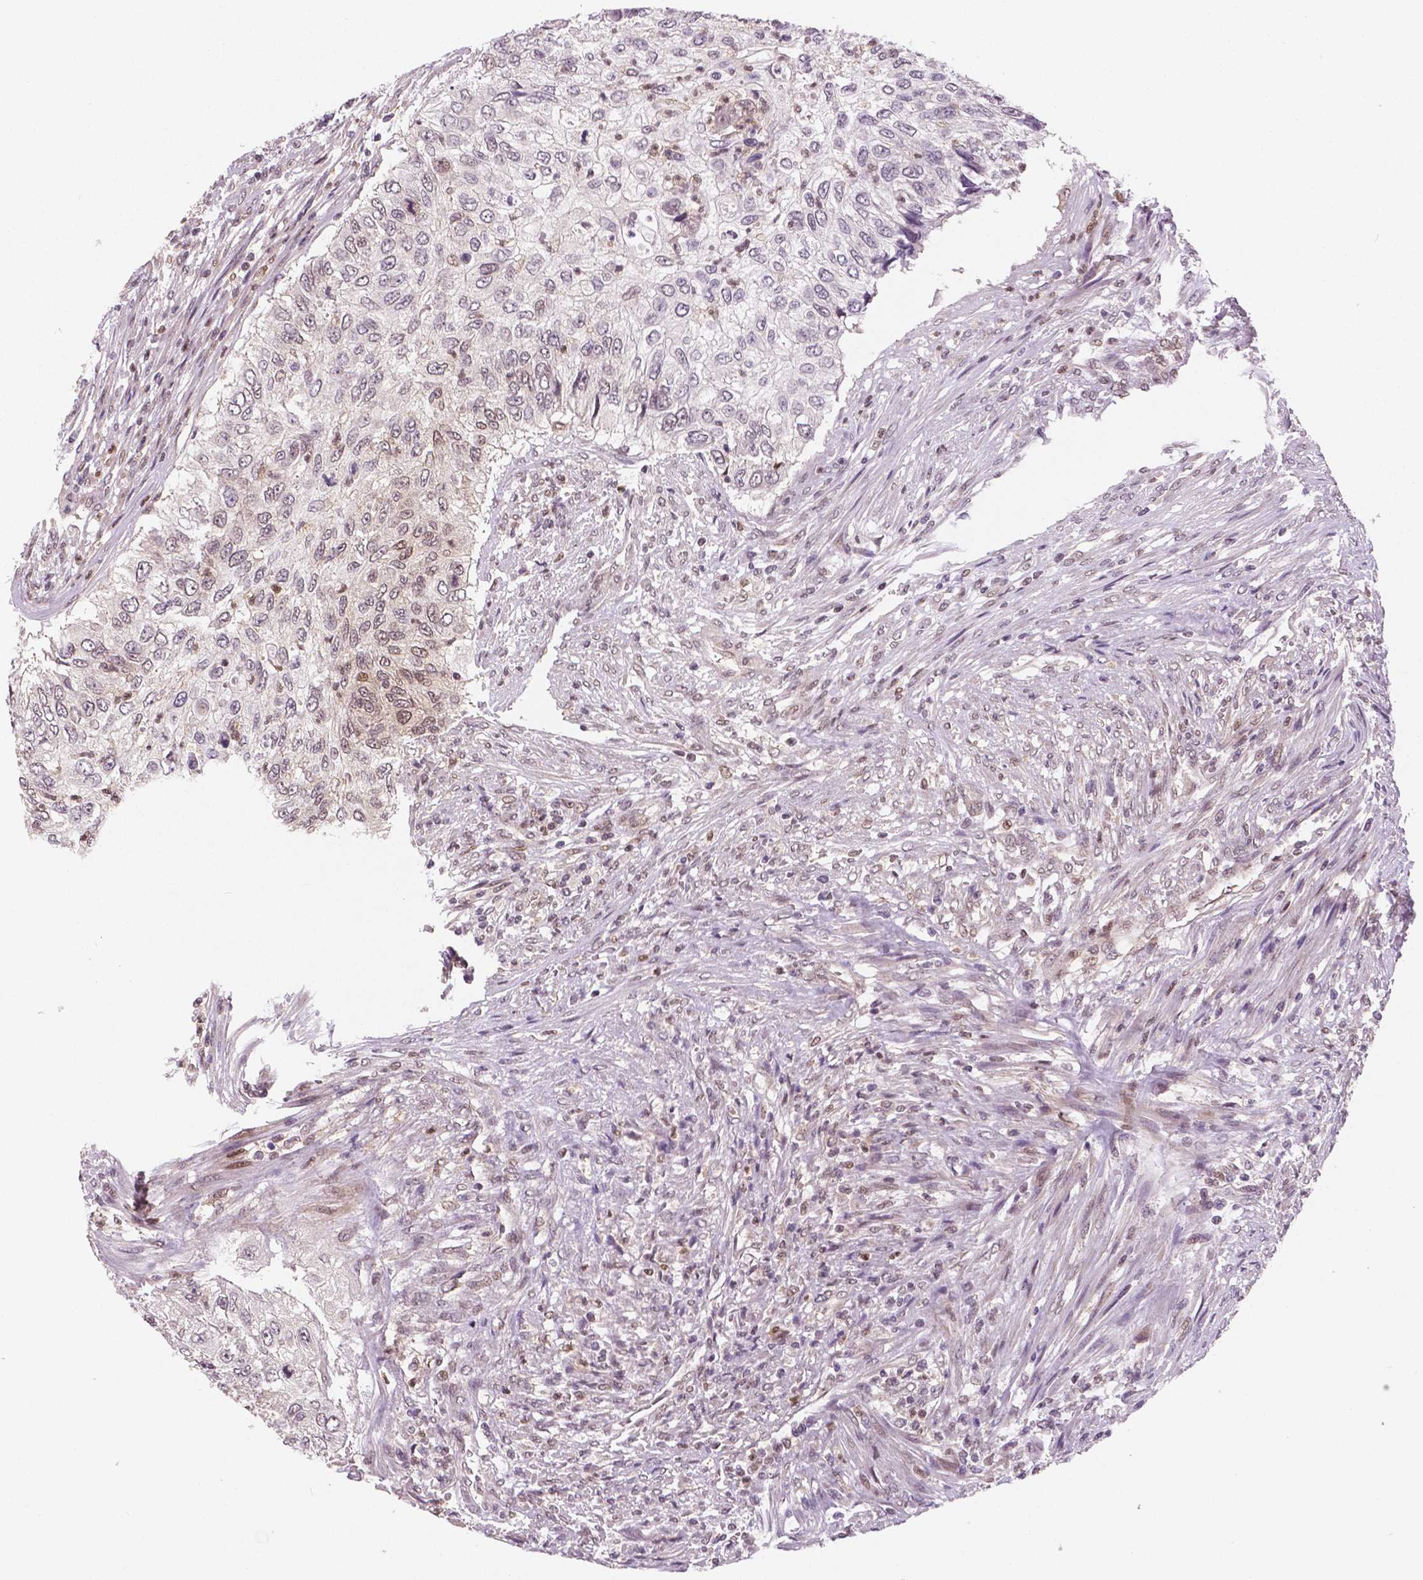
{"staining": {"intensity": "negative", "quantity": "none", "location": "none"}, "tissue": "urothelial cancer", "cell_type": "Tumor cells", "image_type": "cancer", "snomed": [{"axis": "morphology", "description": "Urothelial carcinoma, High grade"}, {"axis": "topography", "description": "Urinary bladder"}], "caption": "Tumor cells show no significant positivity in high-grade urothelial carcinoma. Nuclei are stained in blue.", "gene": "STAT3", "patient": {"sex": "female", "age": 60}}